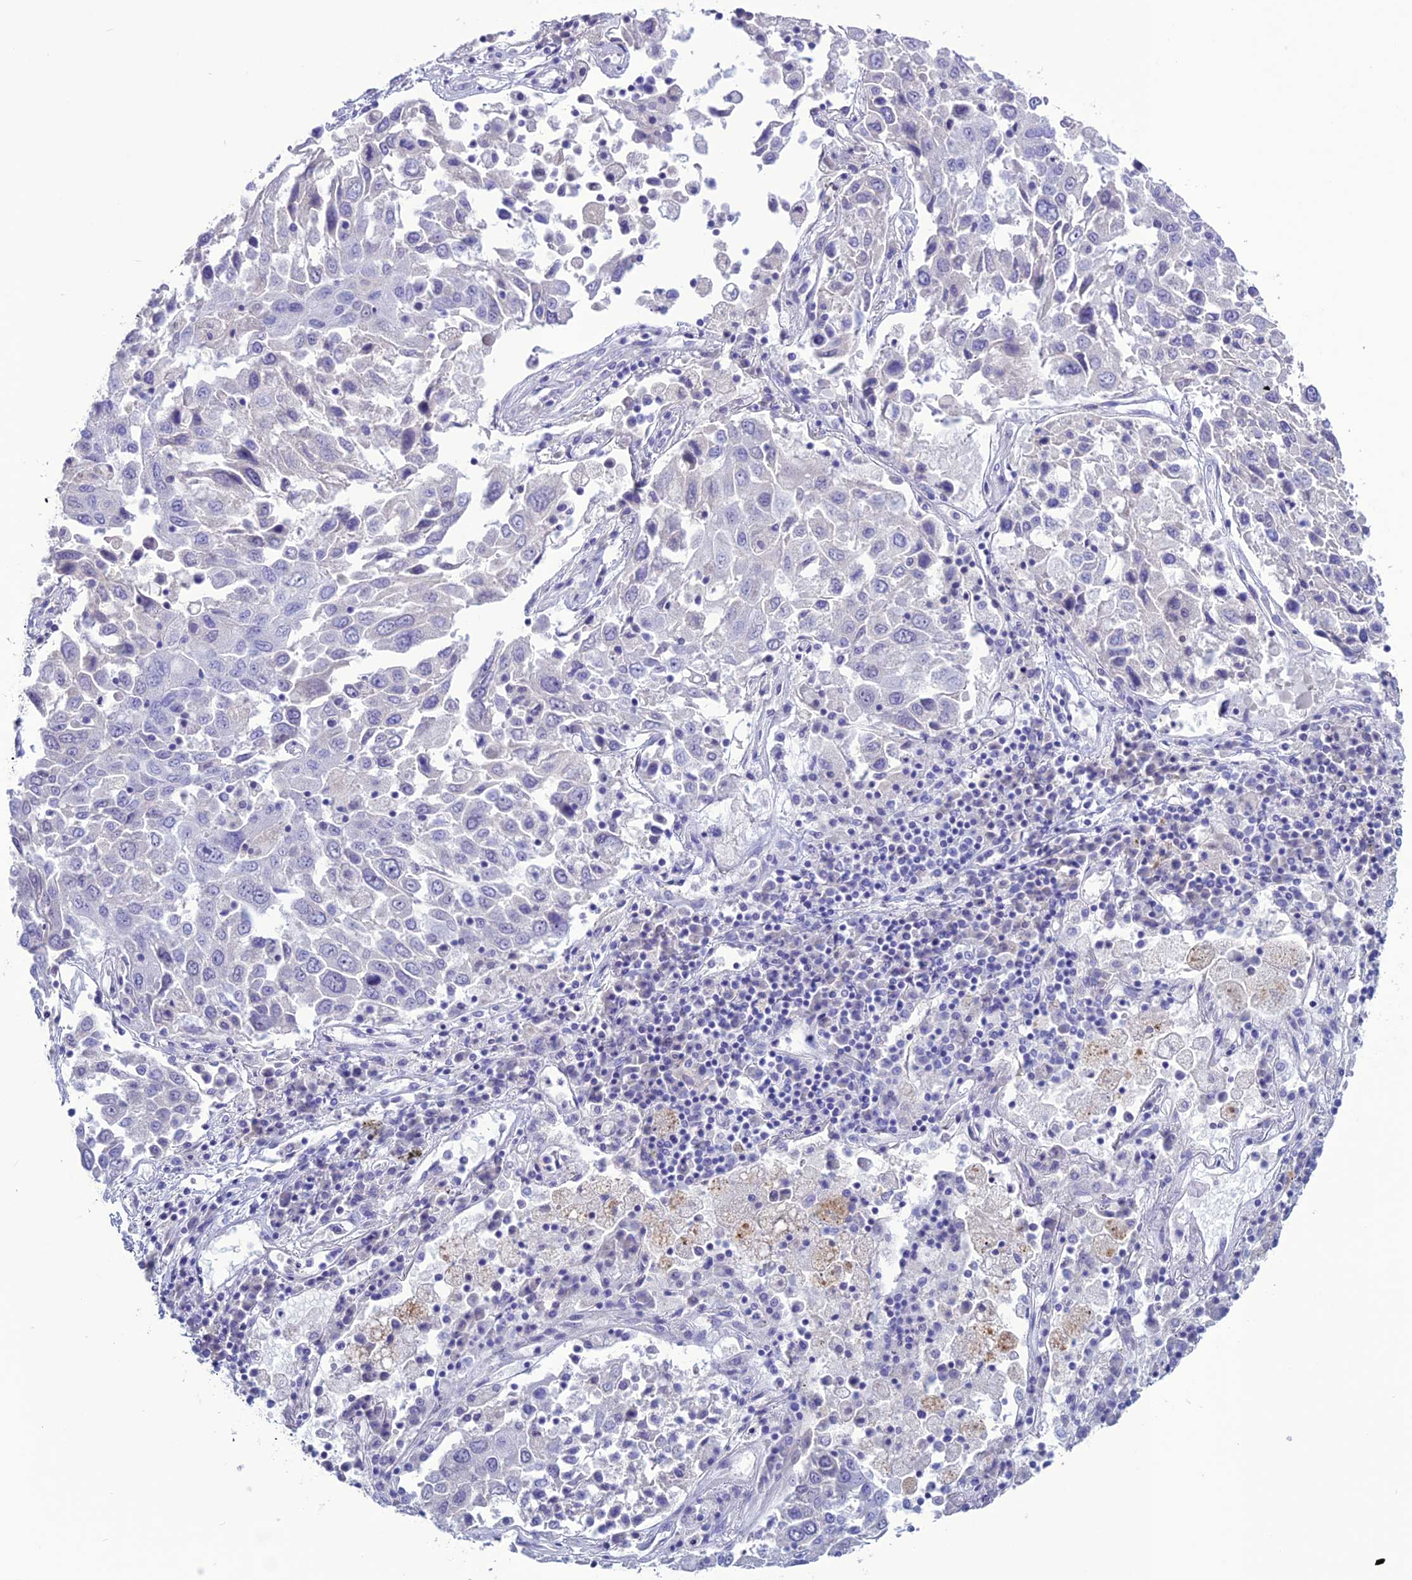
{"staining": {"intensity": "negative", "quantity": "none", "location": "none"}, "tissue": "lung cancer", "cell_type": "Tumor cells", "image_type": "cancer", "snomed": [{"axis": "morphology", "description": "Squamous cell carcinoma, NOS"}, {"axis": "topography", "description": "Lung"}], "caption": "Tumor cells show no significant positivity in lung cancer.", "gene": "CLEC2L", "patient": {"sex": "male", "age": 65}}